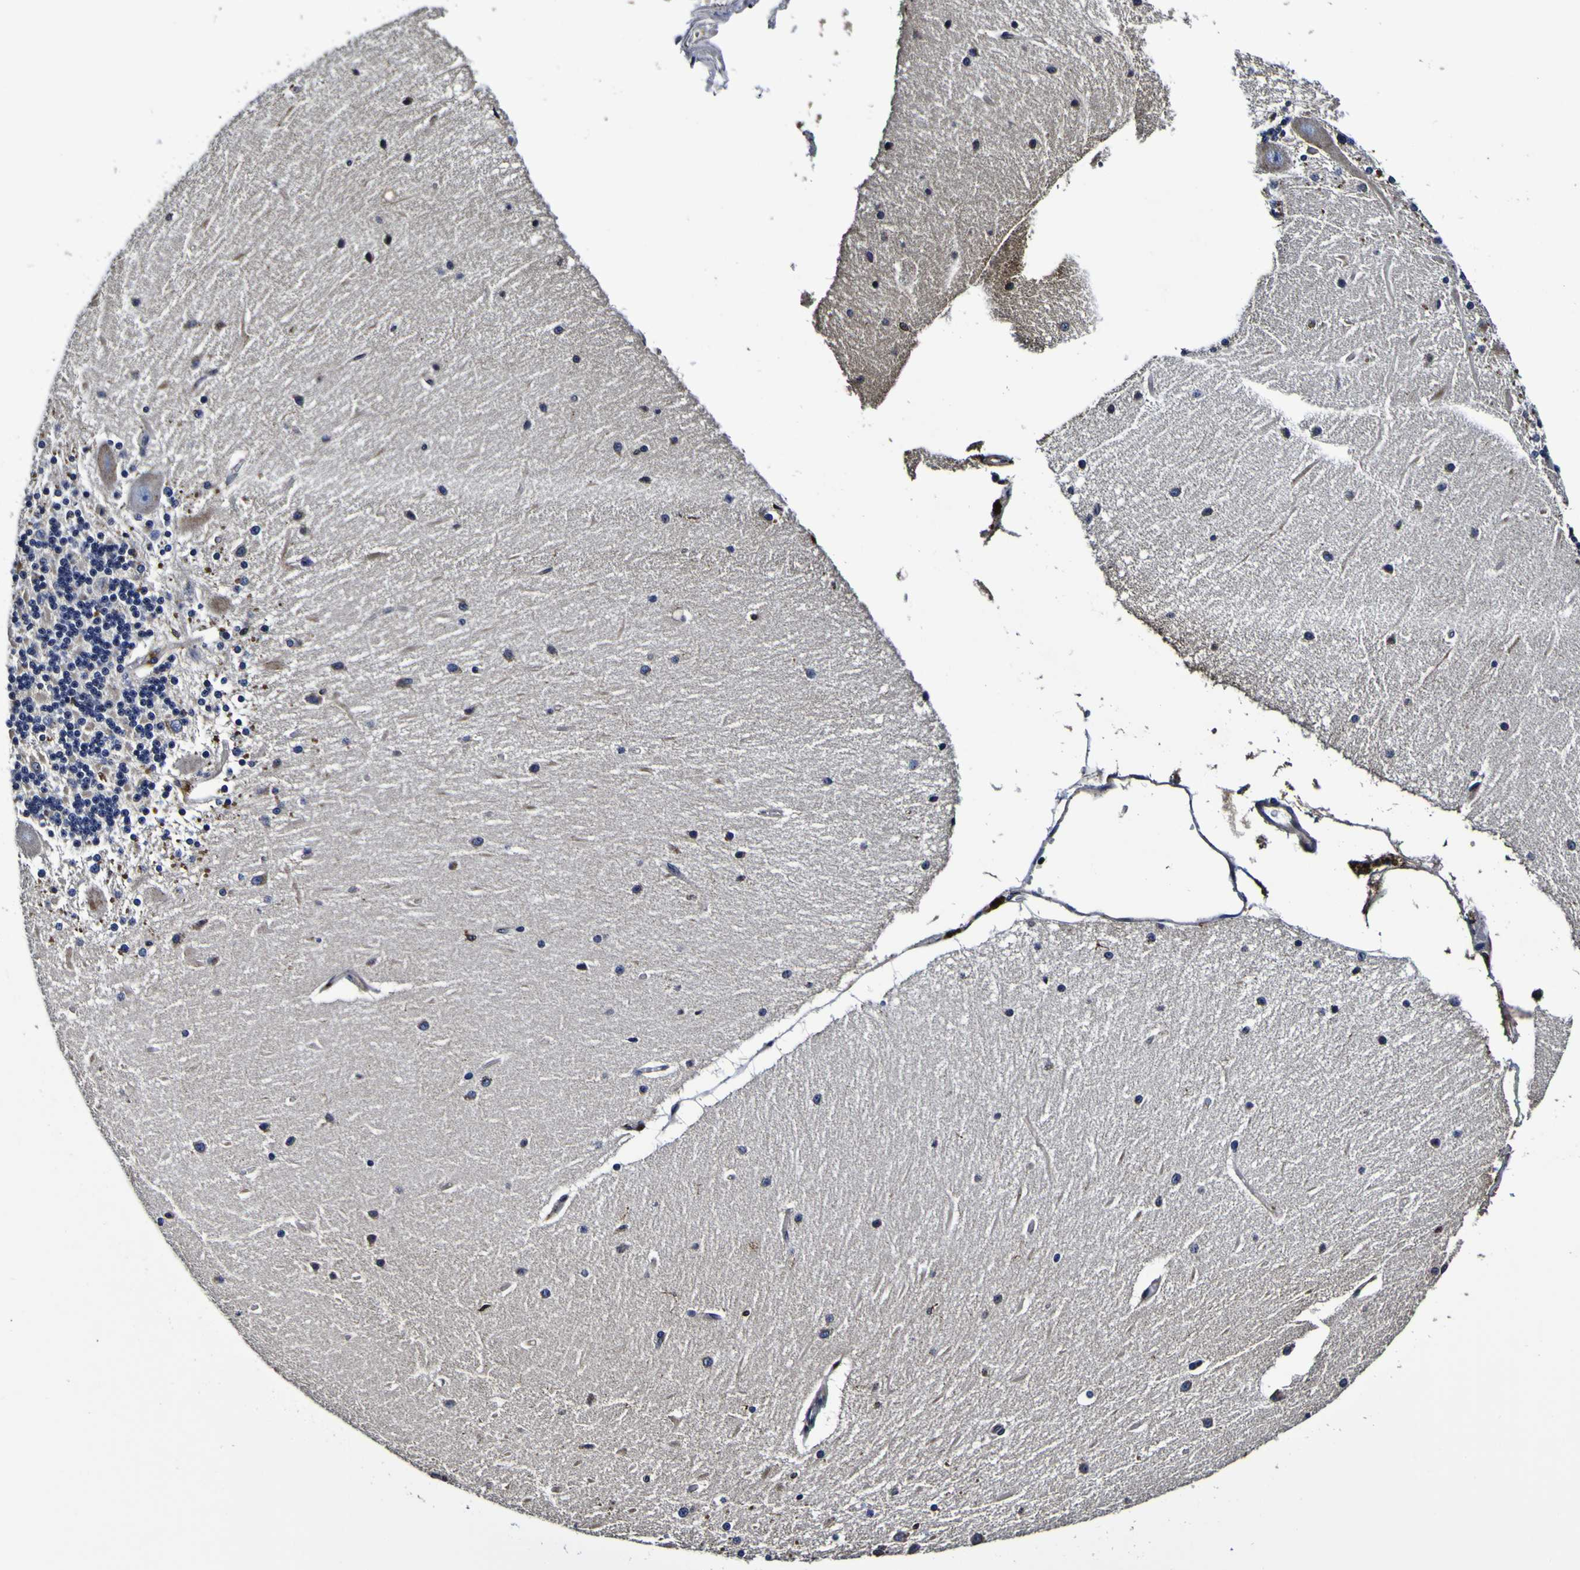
{"staining": {"intensity": "negative", "quantity": "none", "location": "none"}, "tissue": "cerebellum", "cell_type": "Cells in granular layer", "image_type": "normal", "snomed": [{"axis": "morphology", "description": "Normal tissue, NOS"}, {"axis": "topography", "description": "Cerebellum"}], "caption": "Immunohistochemistry of normal human cerebellum shows no expression in cells in granular layer.", "gene": "GPX1", "patient": {"sex": "female", "age": 54}}